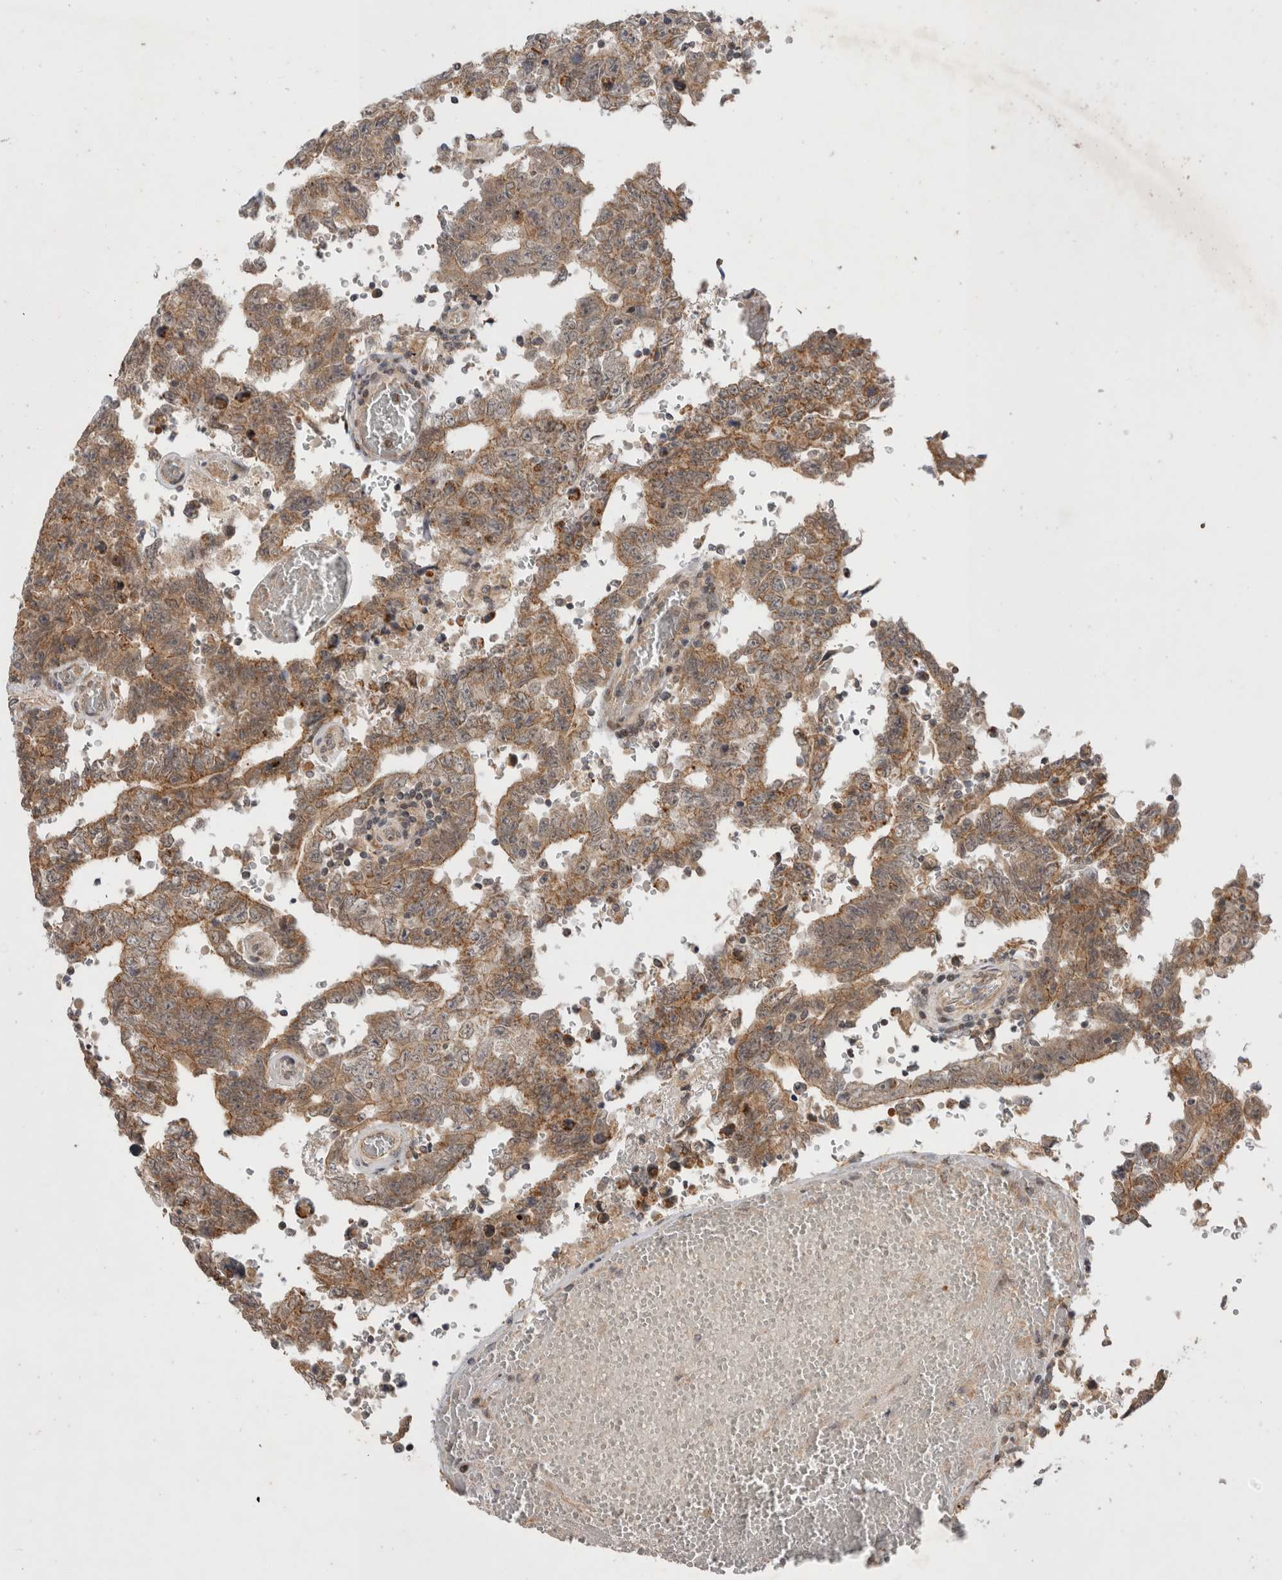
{"staining": {"intensity": "moderate", "quantity": ">75%", "location": "cytoplasmic/membranous"}, "tissue": "testis cancer", "cell_type": "Tumor cells", "image_type": "cancer", "snomed": [{"axis": "morphology", "description": "Carcinoma, Embryonal, NOS"}, {"axis": "topography", "description": "Testis"}], "caption": "Immunohistochemistry (IHC) of human testis cancer (embryonal carcinoma) demonstrates medium levels of moderate cytoplasmic/membranous positivity in about >75% of tumor cells. (DAB = brown stain, brightfield microscopy at high magnification).", "gene": "PLEKHM1", "patient": {"sex": "male", "age": 26}}